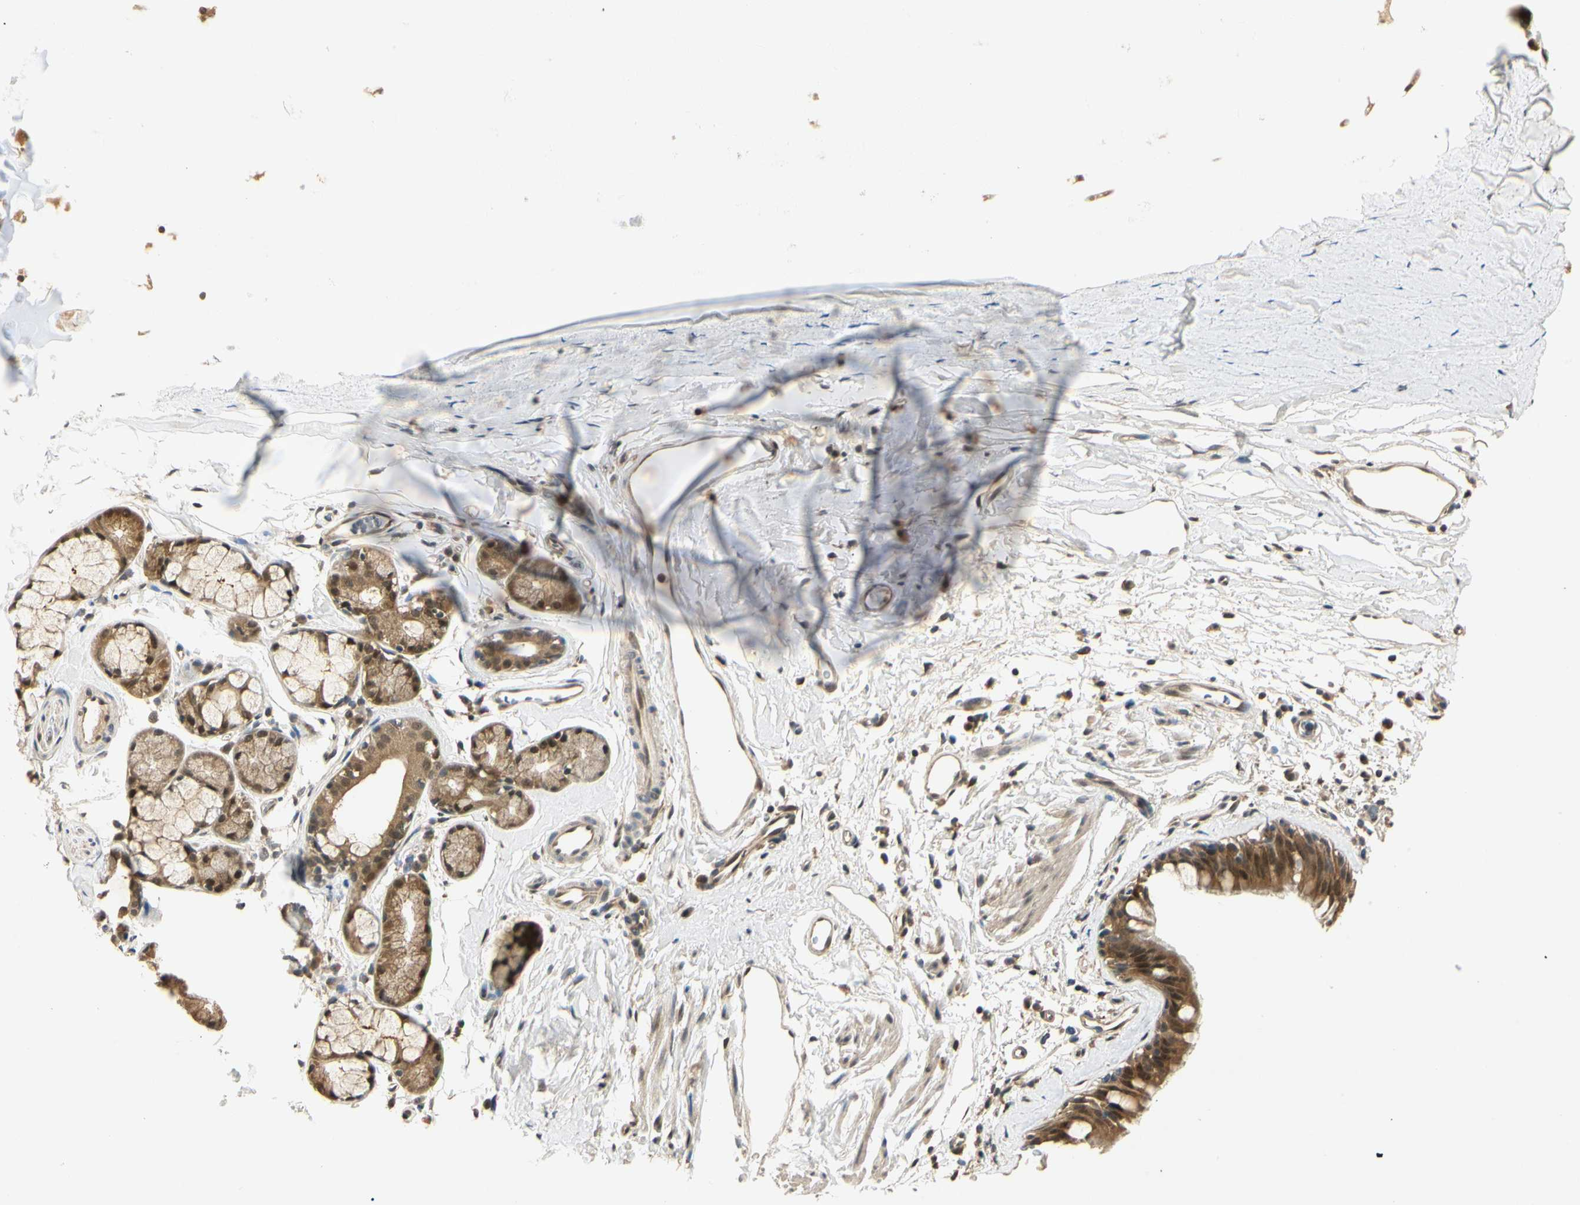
{"staining": {"intensity": "moderate", "quantity": ">75%", "location": "cytoplasmic/membranous,nuclear"}, "tissue": "bronchus", "cell_type": "Respiratory epithelial cells", "image_type": "normal", "snomed": [{"axis": "morphology", "description": "Normal tissue, NOS"}, {"axis": "morphology", "description": "Malignant melanoma, Metastatic site"}, {"axis": "topography", "description": "Bronchus"}, {"axis": "topography", "description": "Lung"}], "caption": "A high-resolution photomicrograph shows IHC staining of normal bronchus, which shows moderate cytoplasmic/membranous,nuclear expression in approximately >75% of respiratory epithelial cells.", "gene": "UBE2Z", "patient": {"sex": "male", "age": 64}}